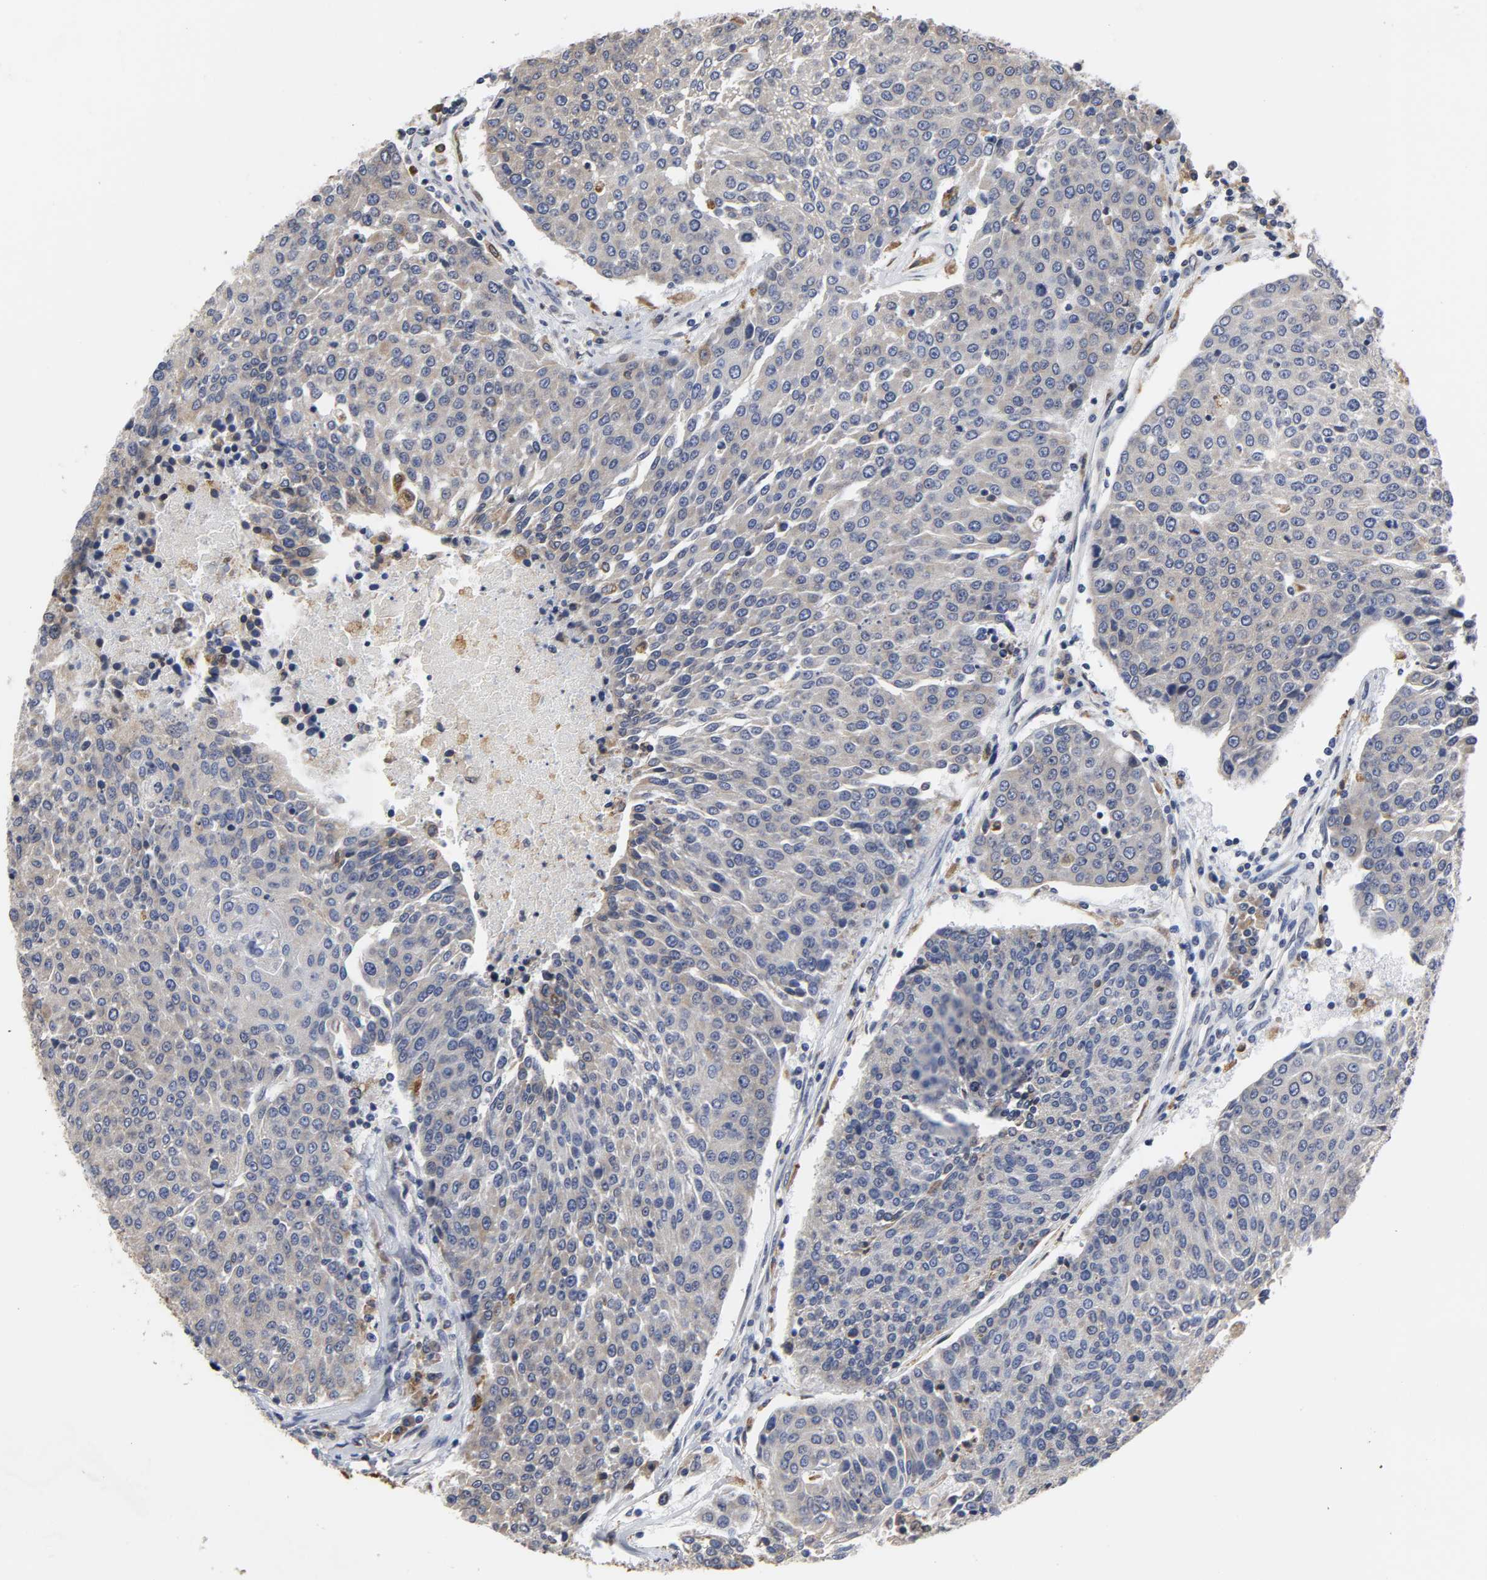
{"staining": {"intensity": "negative", "quantity": "none", "location": "none"}, "tissue": "urothelial cancer", "cell_type": "Tumor cells", "image_type": "cancer", "snomed": [{"axis": "morphology", "description": "Urothelial carcinoma, High grade"}, {"axis": "topography", "description": "Urinary bladder"}], "caption": "Immunohistochemistry (IHC) of human high-grade urothelial carcinoma demonstrates no positivity in tumor cells. The staining was performed using DAB to visualize the protein expression in brown, while the nuclei were stained in blue with hematoxylin (Magnification: 20x).", "gene": "HCK", "patient": {"sex": "female", "age": 85}}